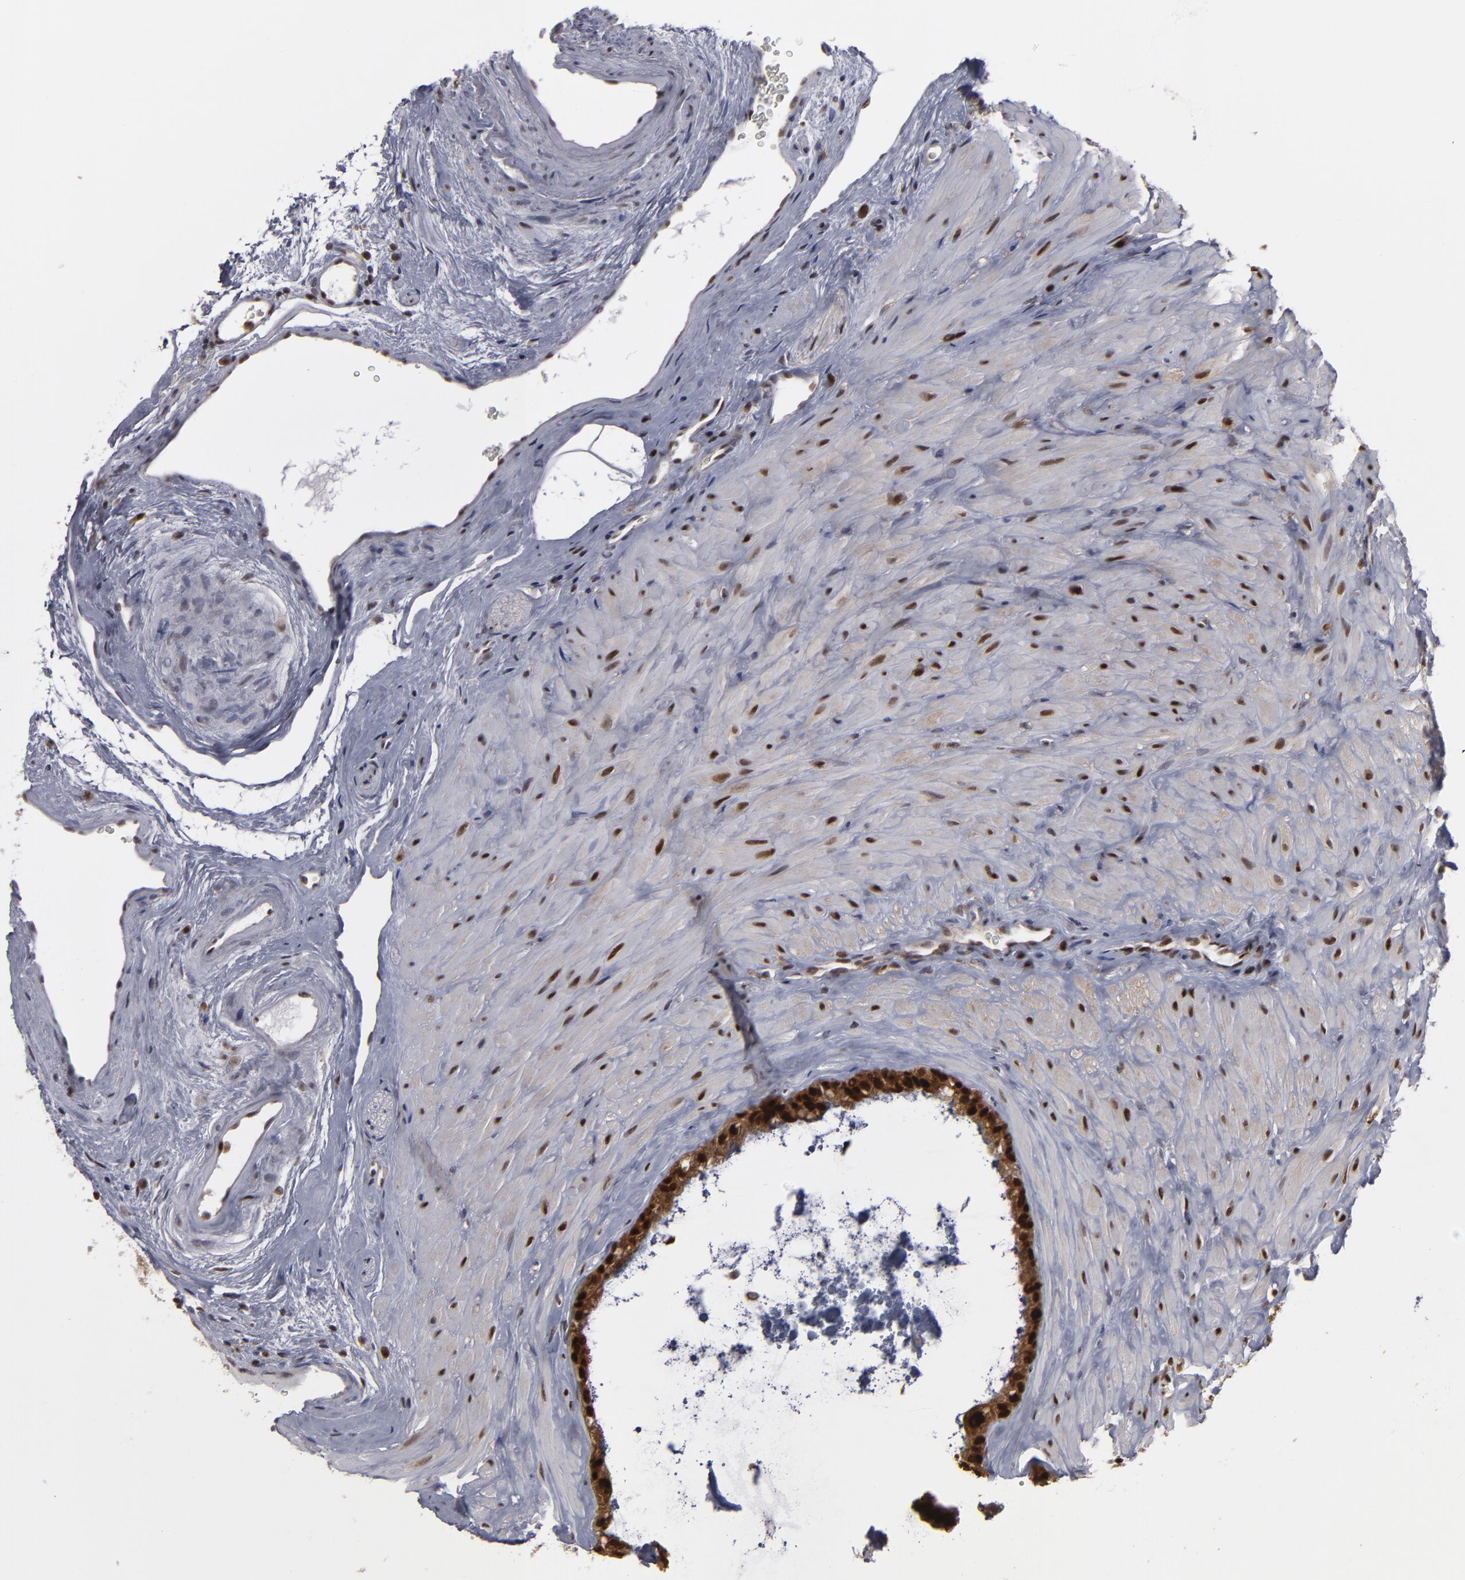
{"staining": {"intensity": "moderate", "quantity": ">75%", "location": "cytoplasmic/membranous,nuclear"}, "tissue": "seminal vesicle", "cell_type": "Glandular cells", "image_type": "normal", "snomed": [{"axis": "morphology", "description": "Normal tissue, NOS"}, {"axis": "topography", "description": "Seminal veicle"}], "caption": "An image showing moderate cytoplasmic/membranous,nuclear positivity in about >75% of glandular cells in normal seminal vesicle, as visualized by brown immunohistochemical staining.", "gene": "GSR", "patient": {"sex": "male", "age": 63}}